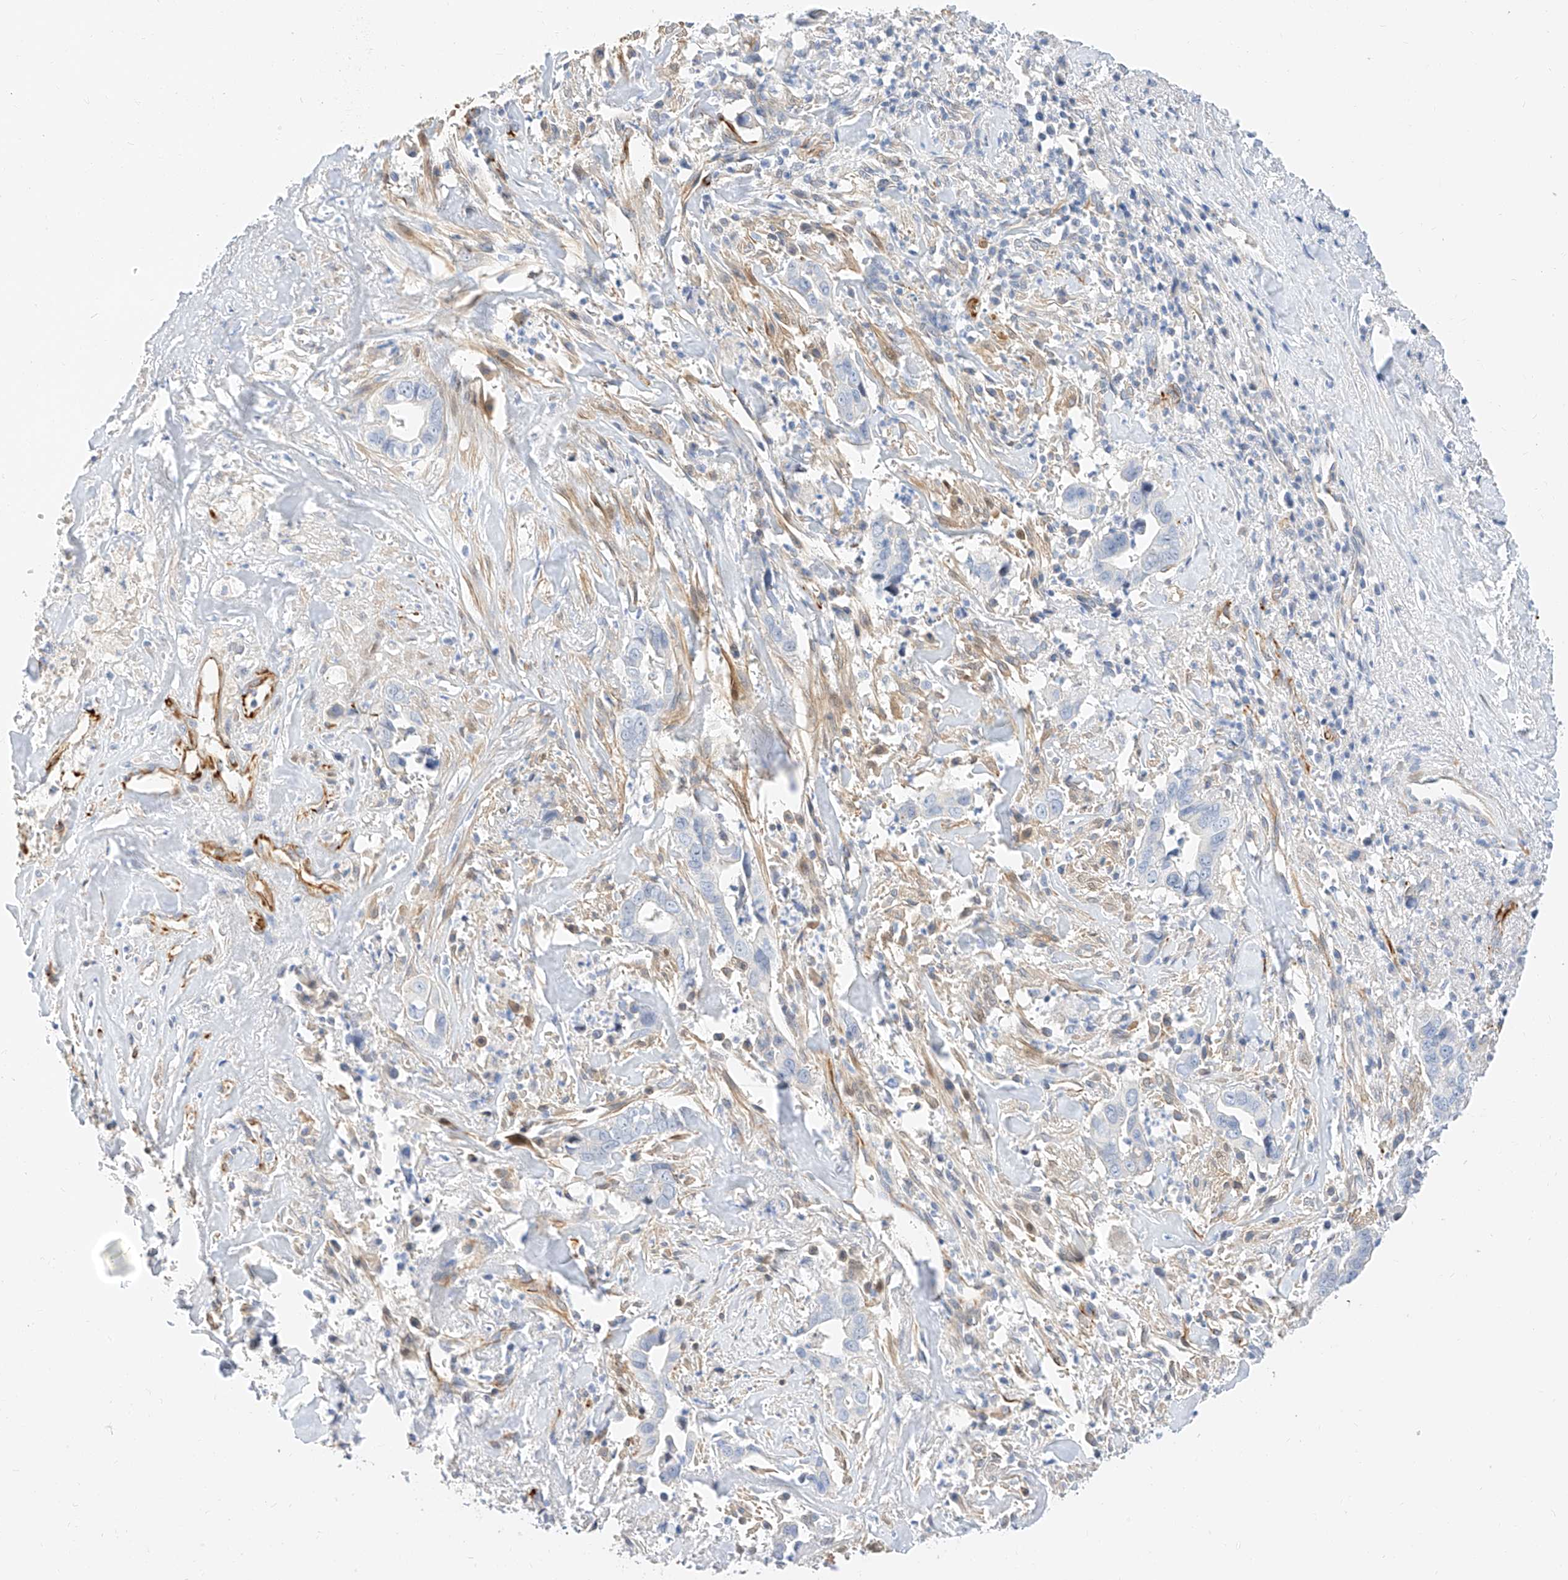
{"staining": {"intensity": "negative", "quantity": "none", "location": "none"}, "tissue": "liver cancer", "cell_type": "Tumor cells", "image_type": "cancer", "snomed": [{"axis": "morphology", "description": "Cholangiocarcinoma"}, {"axis": "topography", "description": "Liver"}], "caption": "Photomicrograph shows no protein expression in tumor cells of liver cholangiocarcinoma tissue.", "gene": "CDCP2", "patient": {"sex": "female", "age": 79}}